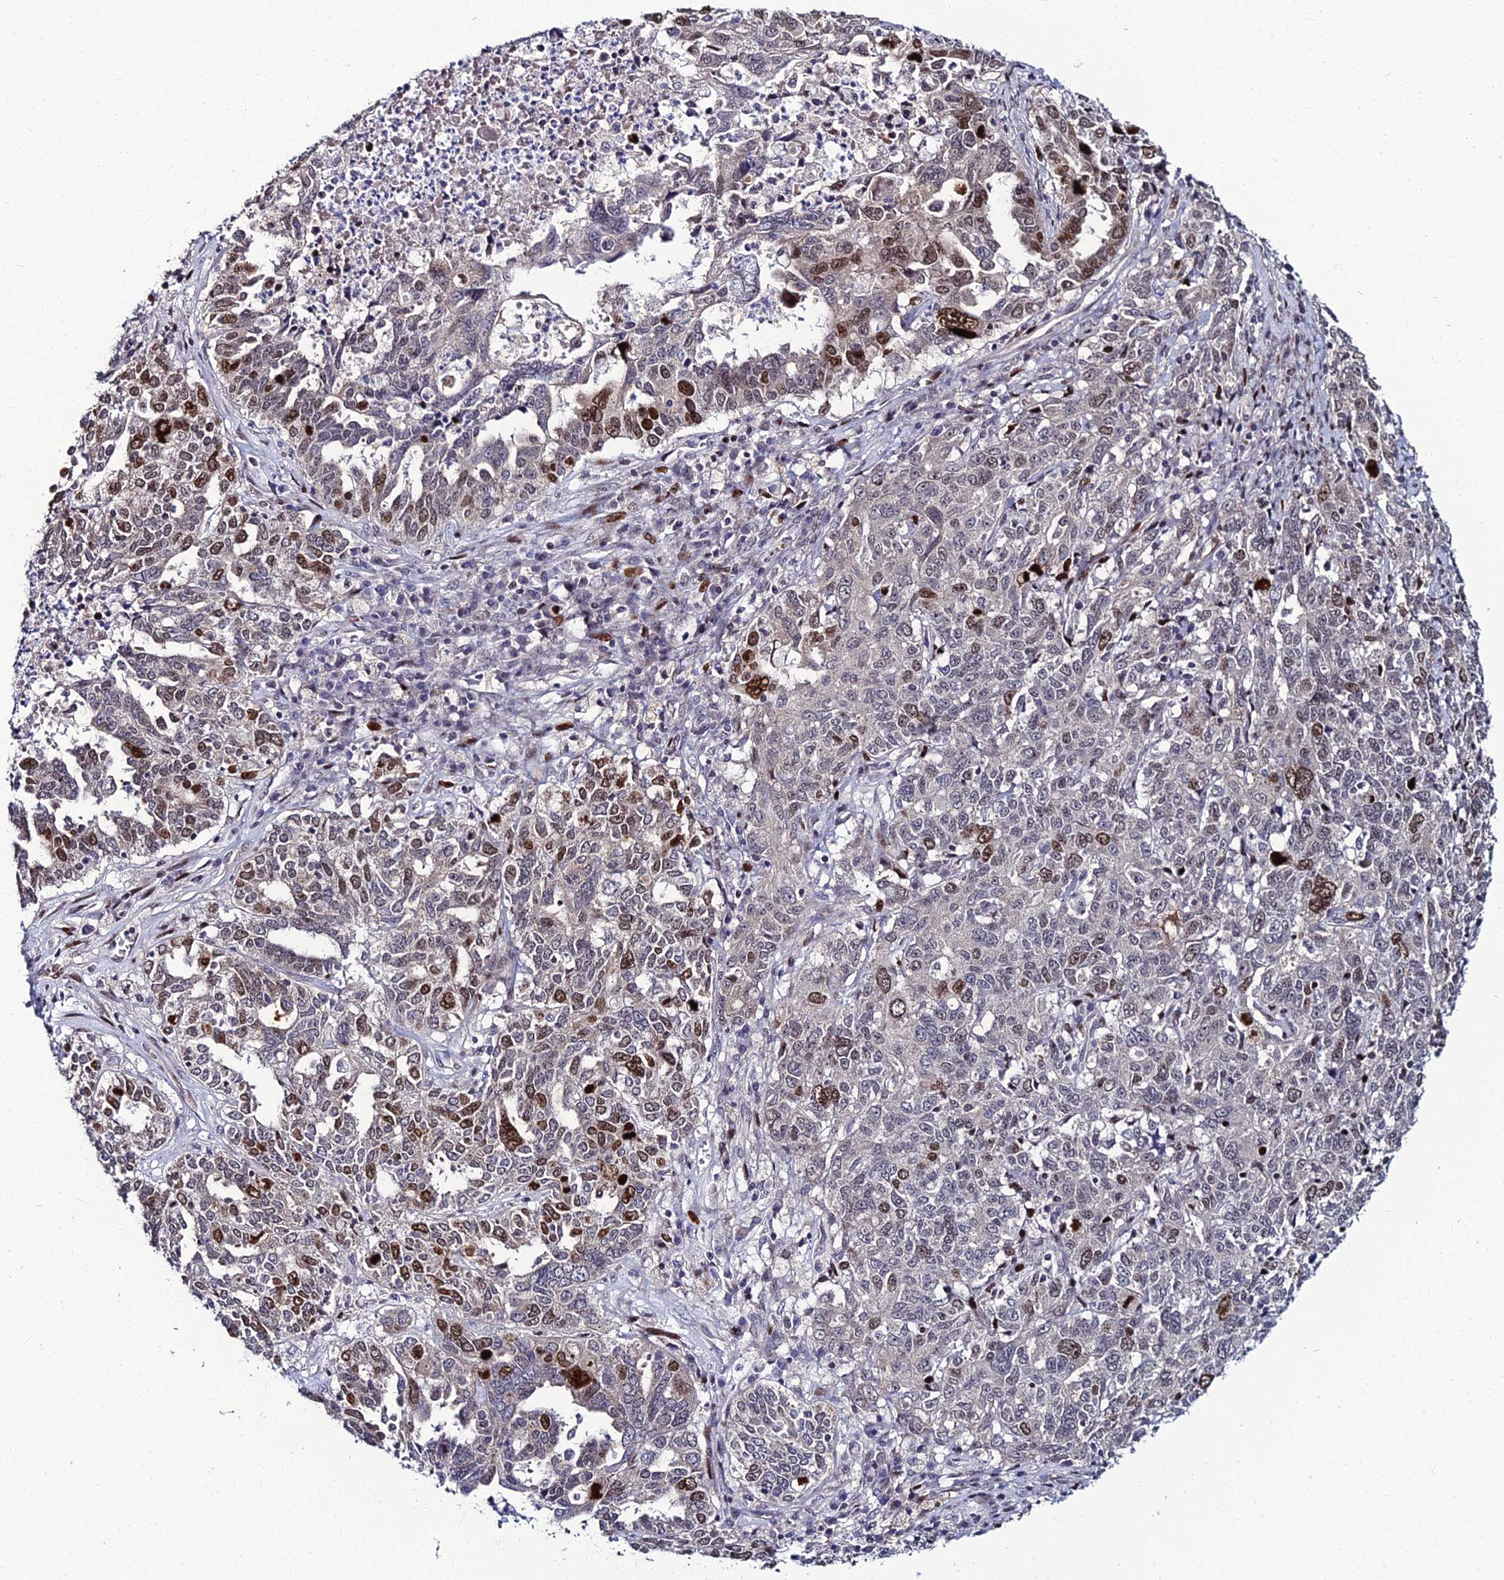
{"staining": {"intensity": "strong", "quantity": "<25%", "location": "nuclear"}, "tissue": "ovarian cancer", "cell_type": "Tumor cells", "image_type": "cancer", "snomed": [{"axis": "morphology", "description": "Carcinoma, endometroid"}, {"axis": "topography", "description": "Ovary"}], "caption": "Brown immunohistochemical staining in human ovarian cancer (endometroid carcinoma) demonstrates strong nuclear positivity in about <25% of tumor cells.", "gene": "TAF9B", "patient": {"sex": "female", "age": 62}}